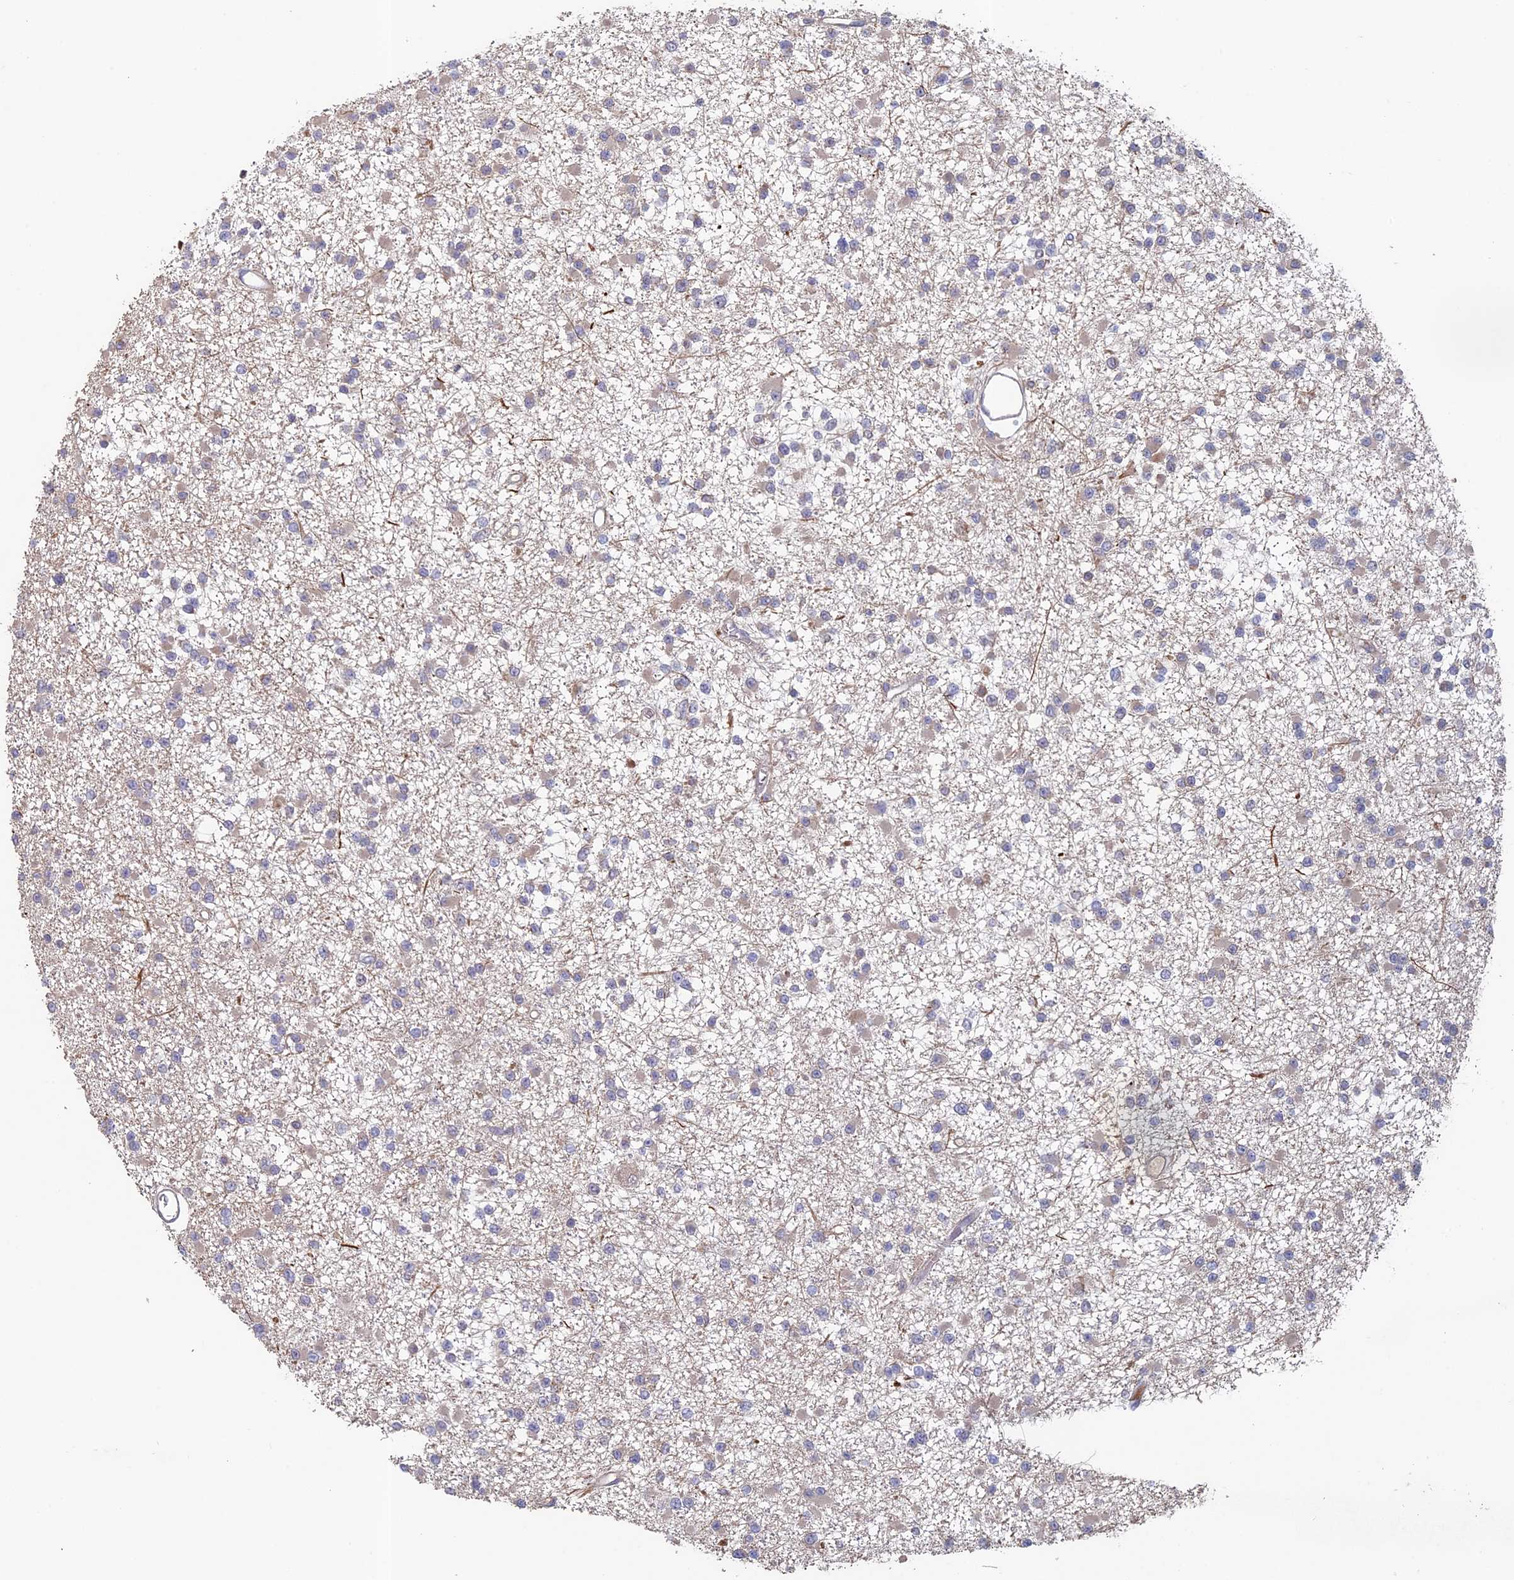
{"staining": {"intensity": "negative", "quantity": "none", "location": "none"}, "tissue": "glioma", "cell_type": "Tumor cells", "image_type": "cancer", "snomed": [{"axis": "morphology", "description": "Glioma, malignant, Low grade"}, {"axis": "topography", "description": "Brain"}], "caption": "High magnification brightfield microscopy of malignant glioma (low-grade) stained with DAB (brown) and counterstained with hematoxylin (blue): tumor cells show no significant staining. (Brightfield microscopy of DAB IHC at high magnification).", "gene": "RCCD1", "patient": {"sex": "female", "age": 22}}